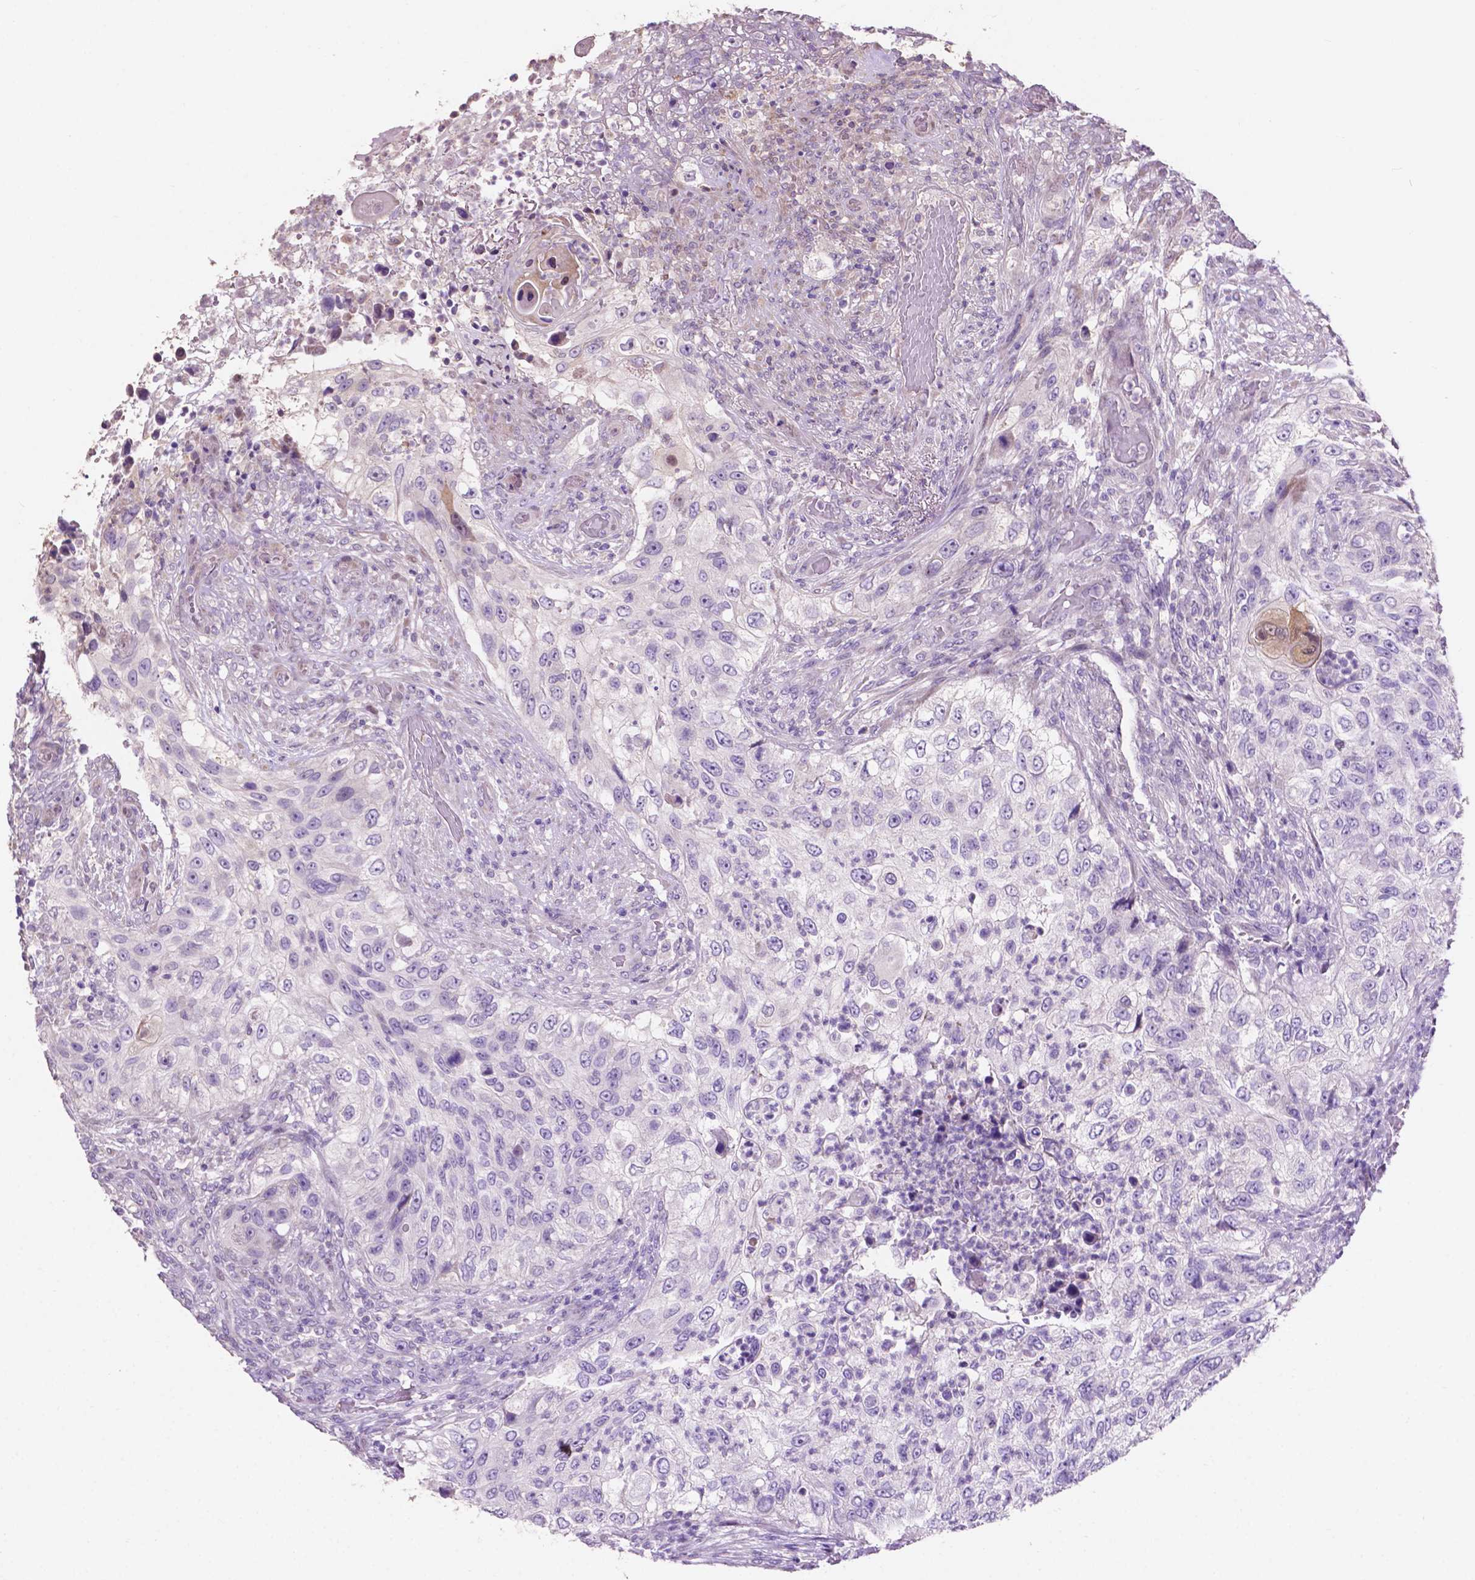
{"staining": {"intensity": "negative", "quantity": "none", "location": "none"}, "tissue": "urothelial cancer", "cell_type": "Tumor cells", "image_type": "cancer", "snomed": [{"axis": "morphology", "description": "Urothelial carcinoma, High grade"}, {"axis": "topography", "description": "Urinary bladder"}], "caption": "Photomicrograph shows no significant protein positivity in tumor cells of urothelial carcinoma (high-grade).", "gene": "CLDN17", "patient": {"sex": "female", "age": 60}}